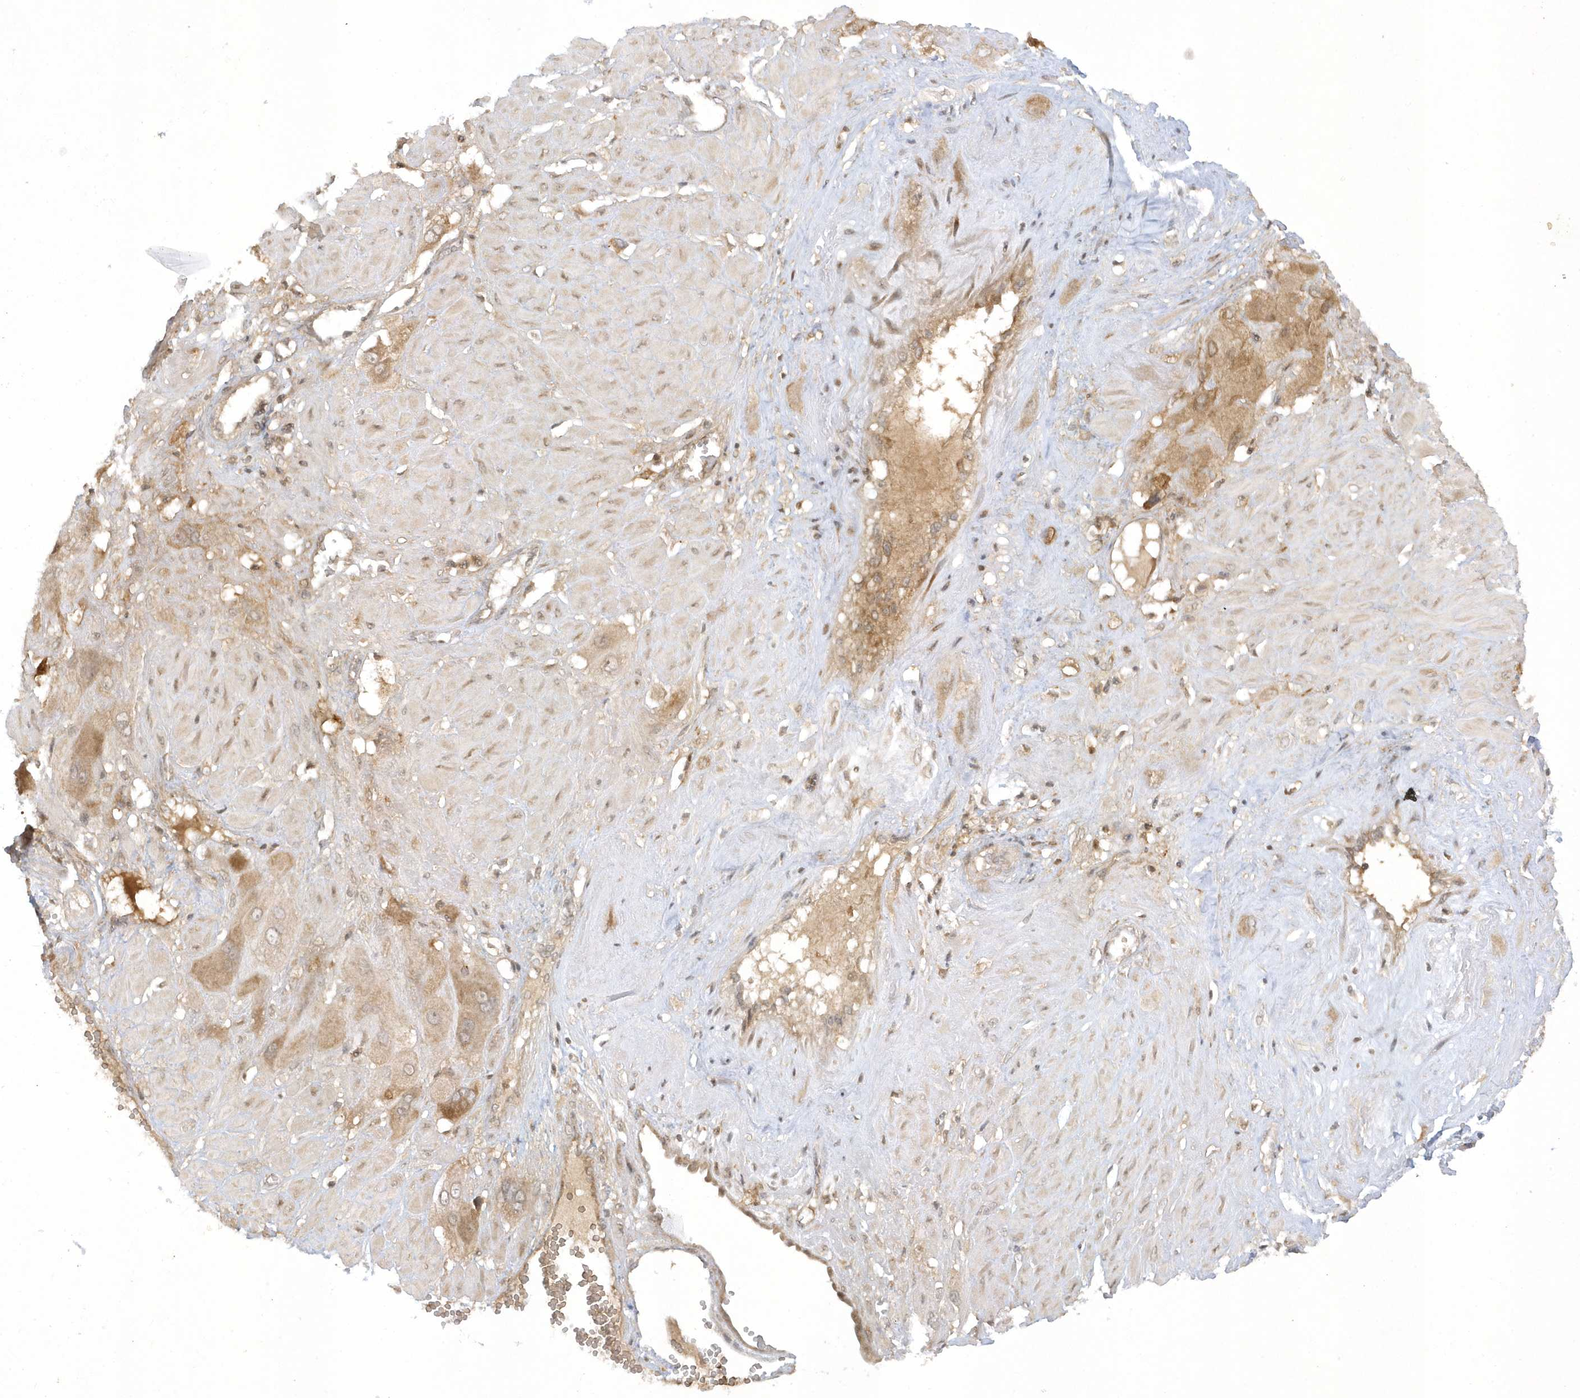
{"staining": {"intensity": "moderate", "quantity": "25%-75%", "location": "cytoplasmic/membranous"}, "tissue": "cervical cancer", "cell_type": "Tumor cells", "image_type": "cancer", "snomed": [{"axis": "morphology", "description": "Squamous cell carcinoma, NOS"}, {"axis": "topography", "description": "Cervix"}], "caption": "Immunohistochemistry (DAB) staining of squamous cell carcinoma (cervical) displays moderate cytoplasmic/membranous protein staining in approximately 25%-75% of tumor cells.", "gene": "ZNF213", "patient": {"sex": "female", "age": 34}}